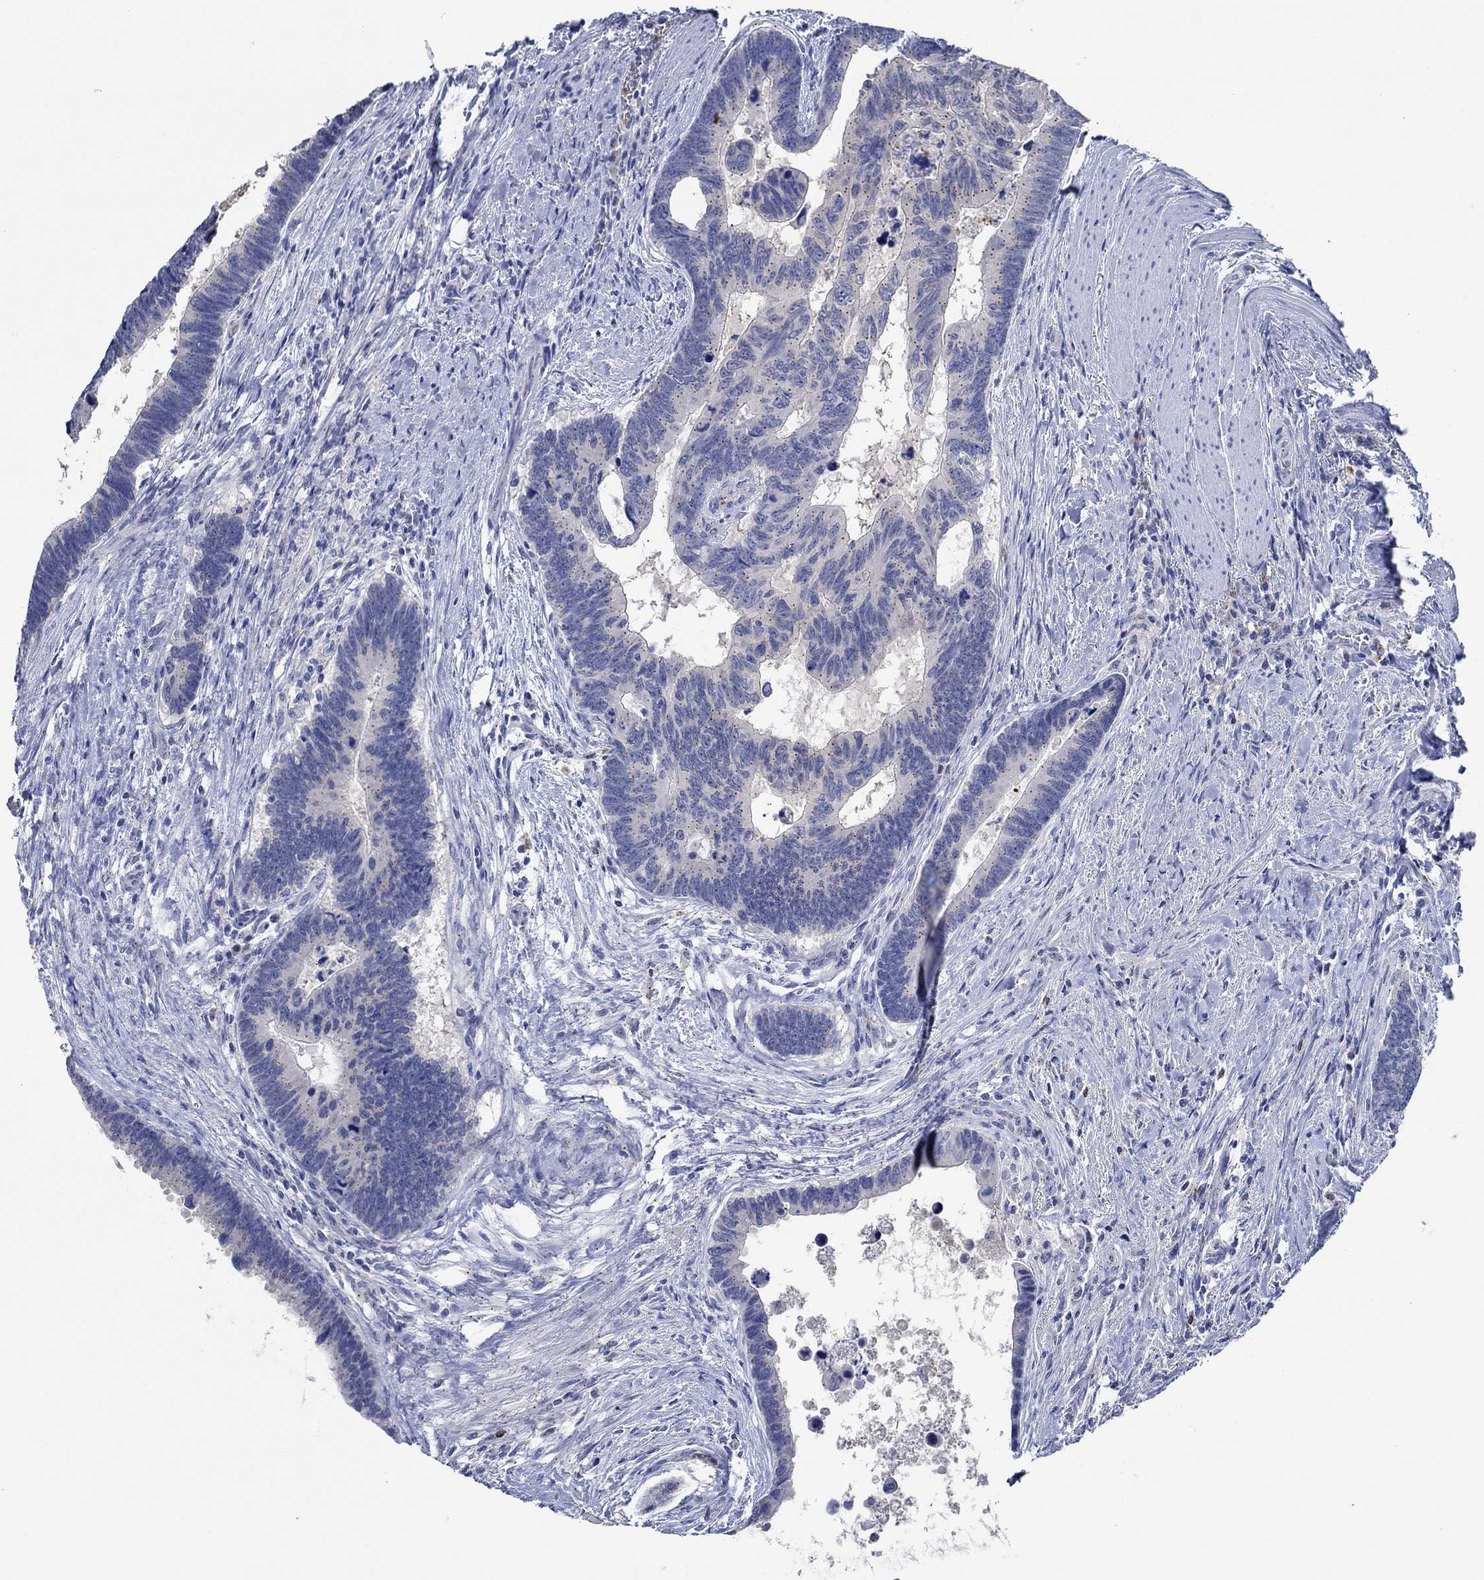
{"staining": {"intensity": "negative", "quantity": "none", "location": "none"}, "tissue": "colorectal cancer", "cell_type": "Tumor cells", "image_type": "cancer", "snomed": [{"axis": "morphology", "description": "Adenocarcinoma, NOS"}, {"axis": "topography", "description": "Colon"}], "caption": "Tumor cells show no significant expression in adenocarcinoma (colorectal). Nuclei are stained in blue.", "gene": "CPM", "patient": {"sex": "female", "age": 77}}